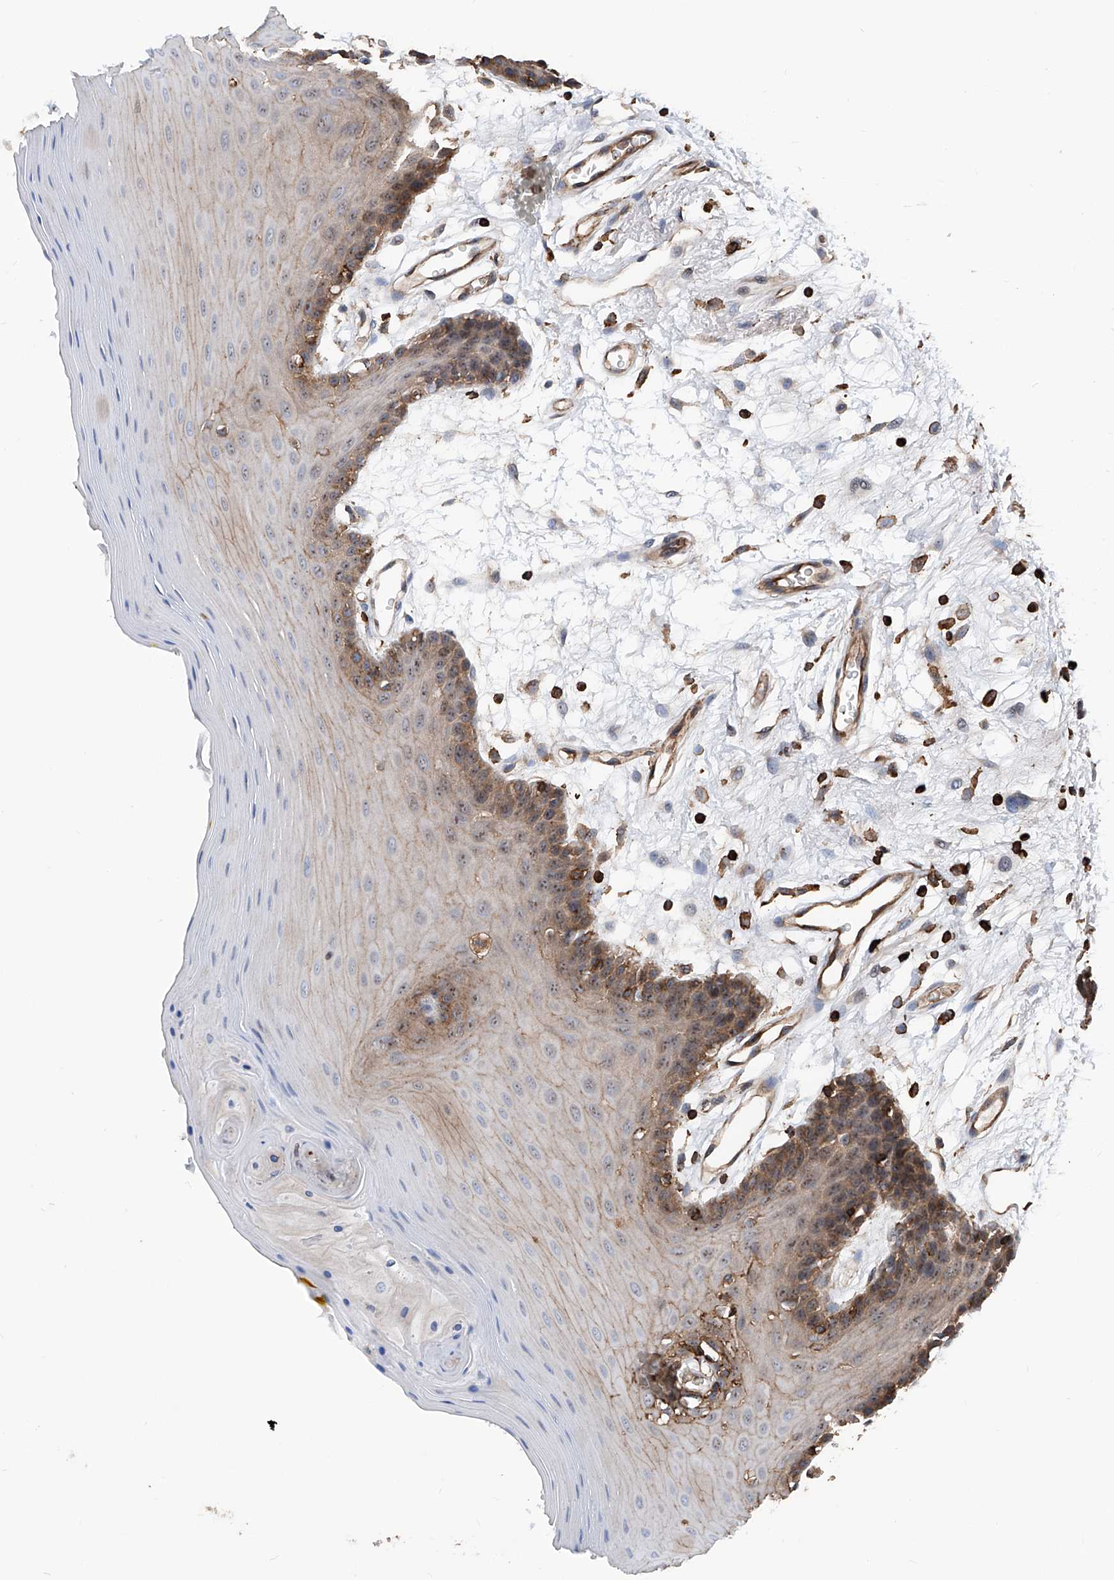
{"staining": {"intensity": "moderate", "quantity": "25%-75%", "location": "cytoplasmic/membranous,nuclear"}, "tissue": "oral mucosa", "cell_type": "Squamous epithelial cells", "image_type": "normal", "snomed": [{"axis": "morphology", "description": "Normal tissue, NOS"}, {"axis": "morphology", "description": "Squamous cell carcinoma, NOS"}, {"axis": "topography", "description": "Skeletal muscle"}, {"axis": "topography", "description": "Oral tissue"}, {"axis": "topography", "description": "Salivary gland"}, {"axis": "topography", "description": "Head-Neck"}], "caption": "This photomicrograph exhibits immunohistochemistry staining of benign human oral mucosa, with medium moderate cytoplasmic/membranous,nuclear expression in approximately 25%-75% of squamous epithelial cells.", "gene": "ZNF484", "patient": {"sex": "male", "age": 54}}